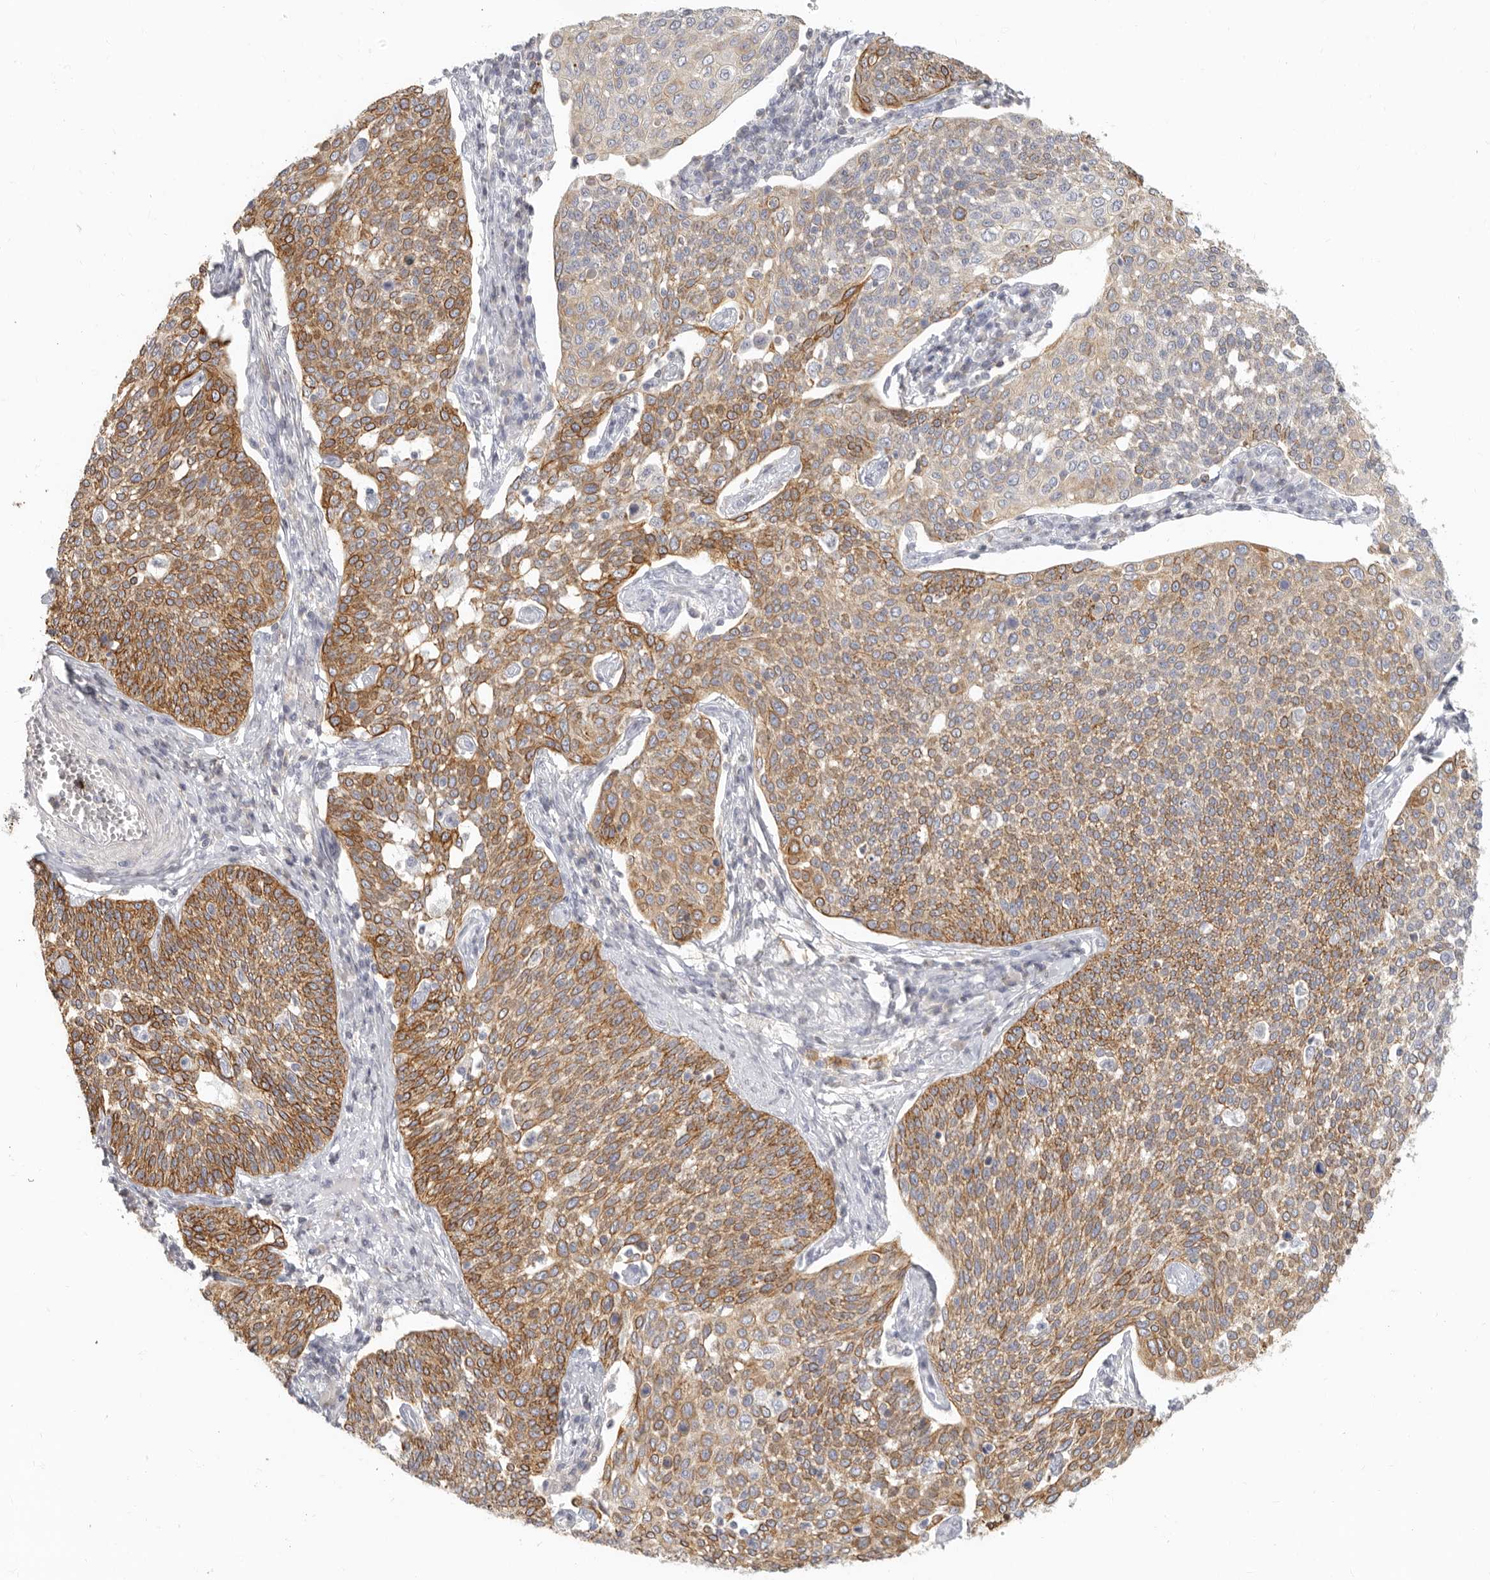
{"staining": {"intensity": "moderate", "quantity": ">75%", "location": "cytoplasmic/membranous"}, "tissue": "cervical cancer", "cell_type": "Tumor cells", "image_type": "cancer", "snomed": [{"axis": "morphology", "description": "Squamous cell carcinoma, NOS"}, {"axis": "topography", "description": "Cervix"}], "caption": "Tumor cells exhibit moderate cytoplasmic/membranous expression in approximately >75% of cells in squamous cell carcinoma (cervical).", "gene": "NIBAN1", "patient": {"sex": "female", "age": 34}}